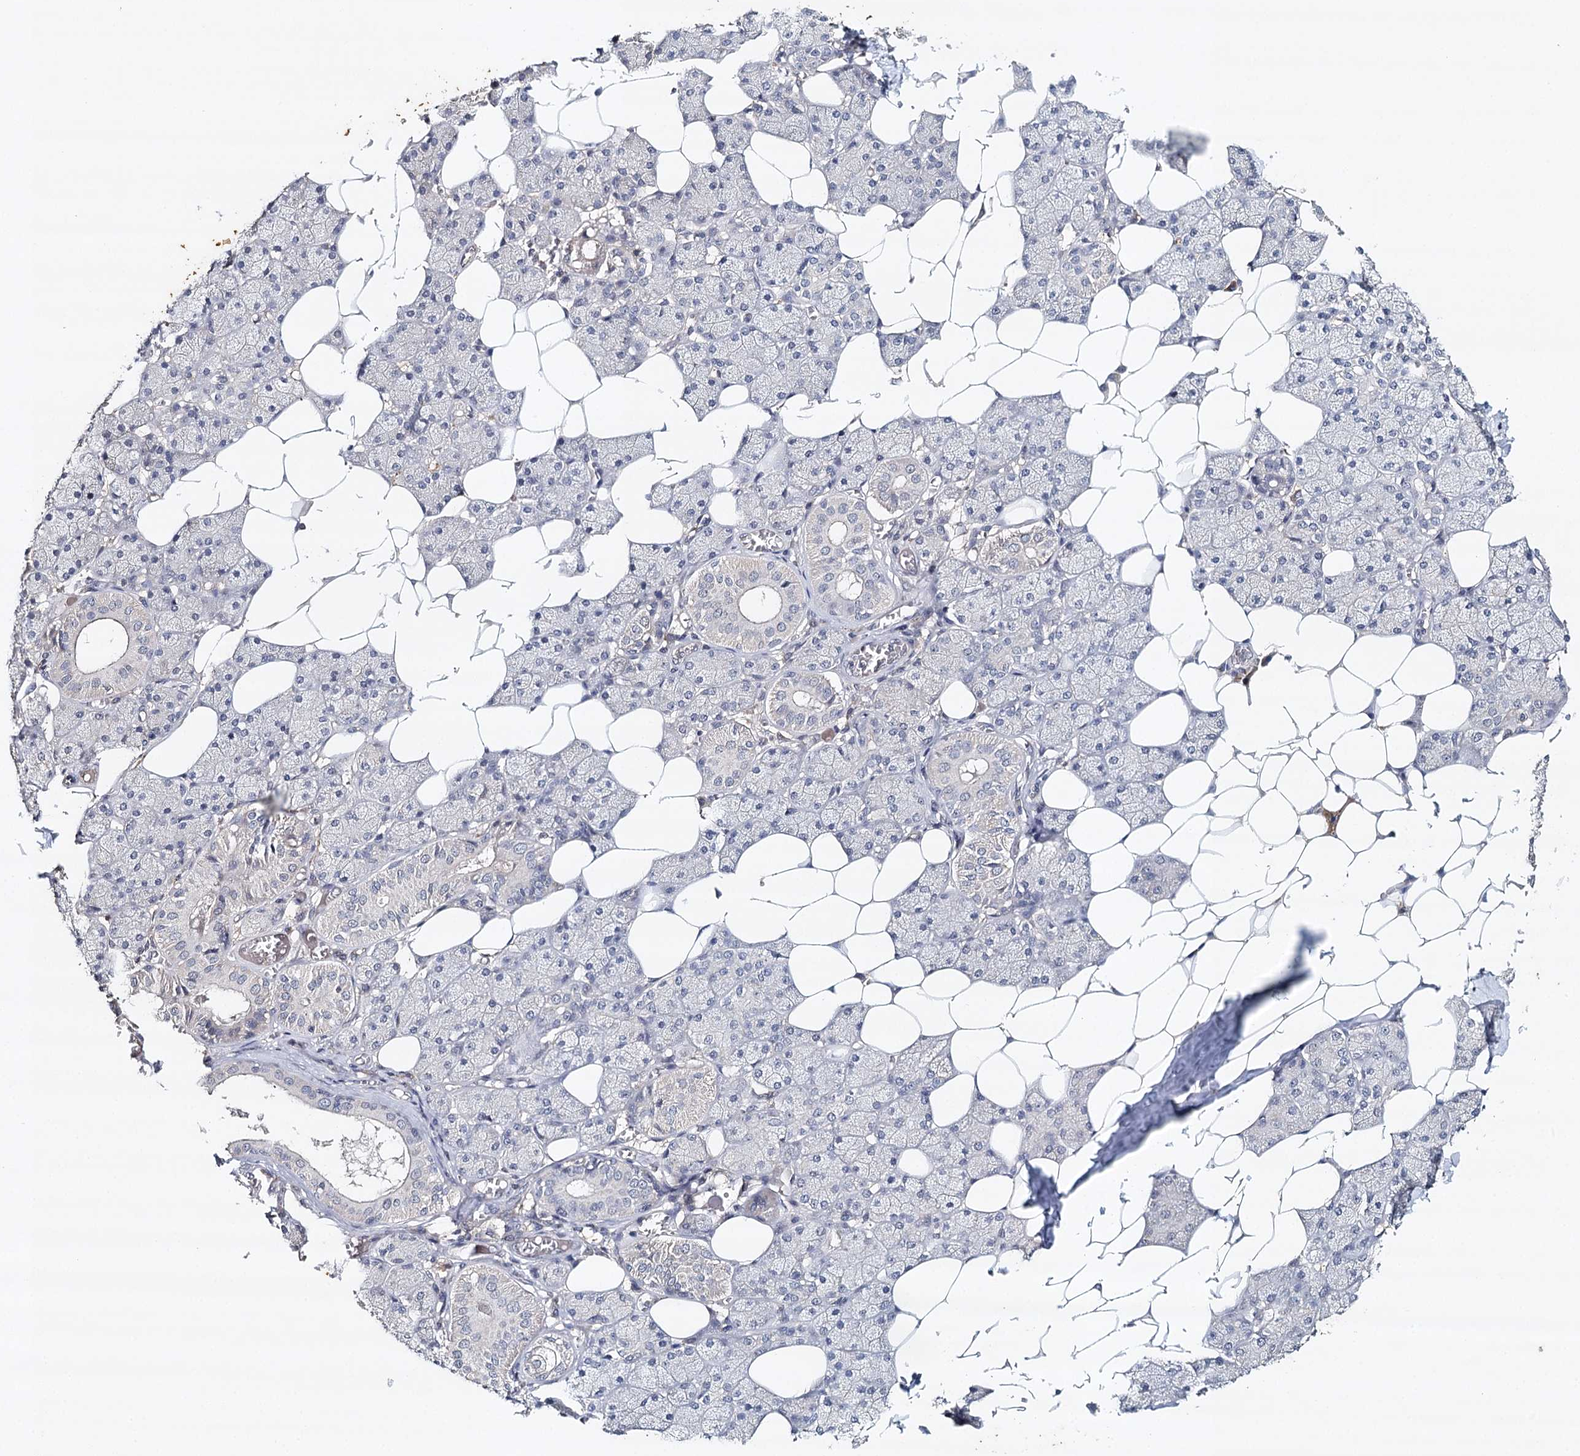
{"staining": {"intensity": "negative", "quantity": "none", "location": "none"}, "tissue": "salivary gland", "cell_type": "Glandular cells", "image_type": "normal", "snomed": [{"axis": "morphology", "description": "Normal tissue, NOS"}, {"axis": "topography", "description": "Salivary gland"}], "caption": "IHC histopathology image of normal salivary gland: human salivary gland stained with DAB (3,3'-diaminobenzidine) demonstrates no significant protein staining in glandular cells. (Immunohistochemistry, brightfield microscopy, high magnification).", "gene": "SYNPO", "patient": {"sex": "female", "age": 33}}